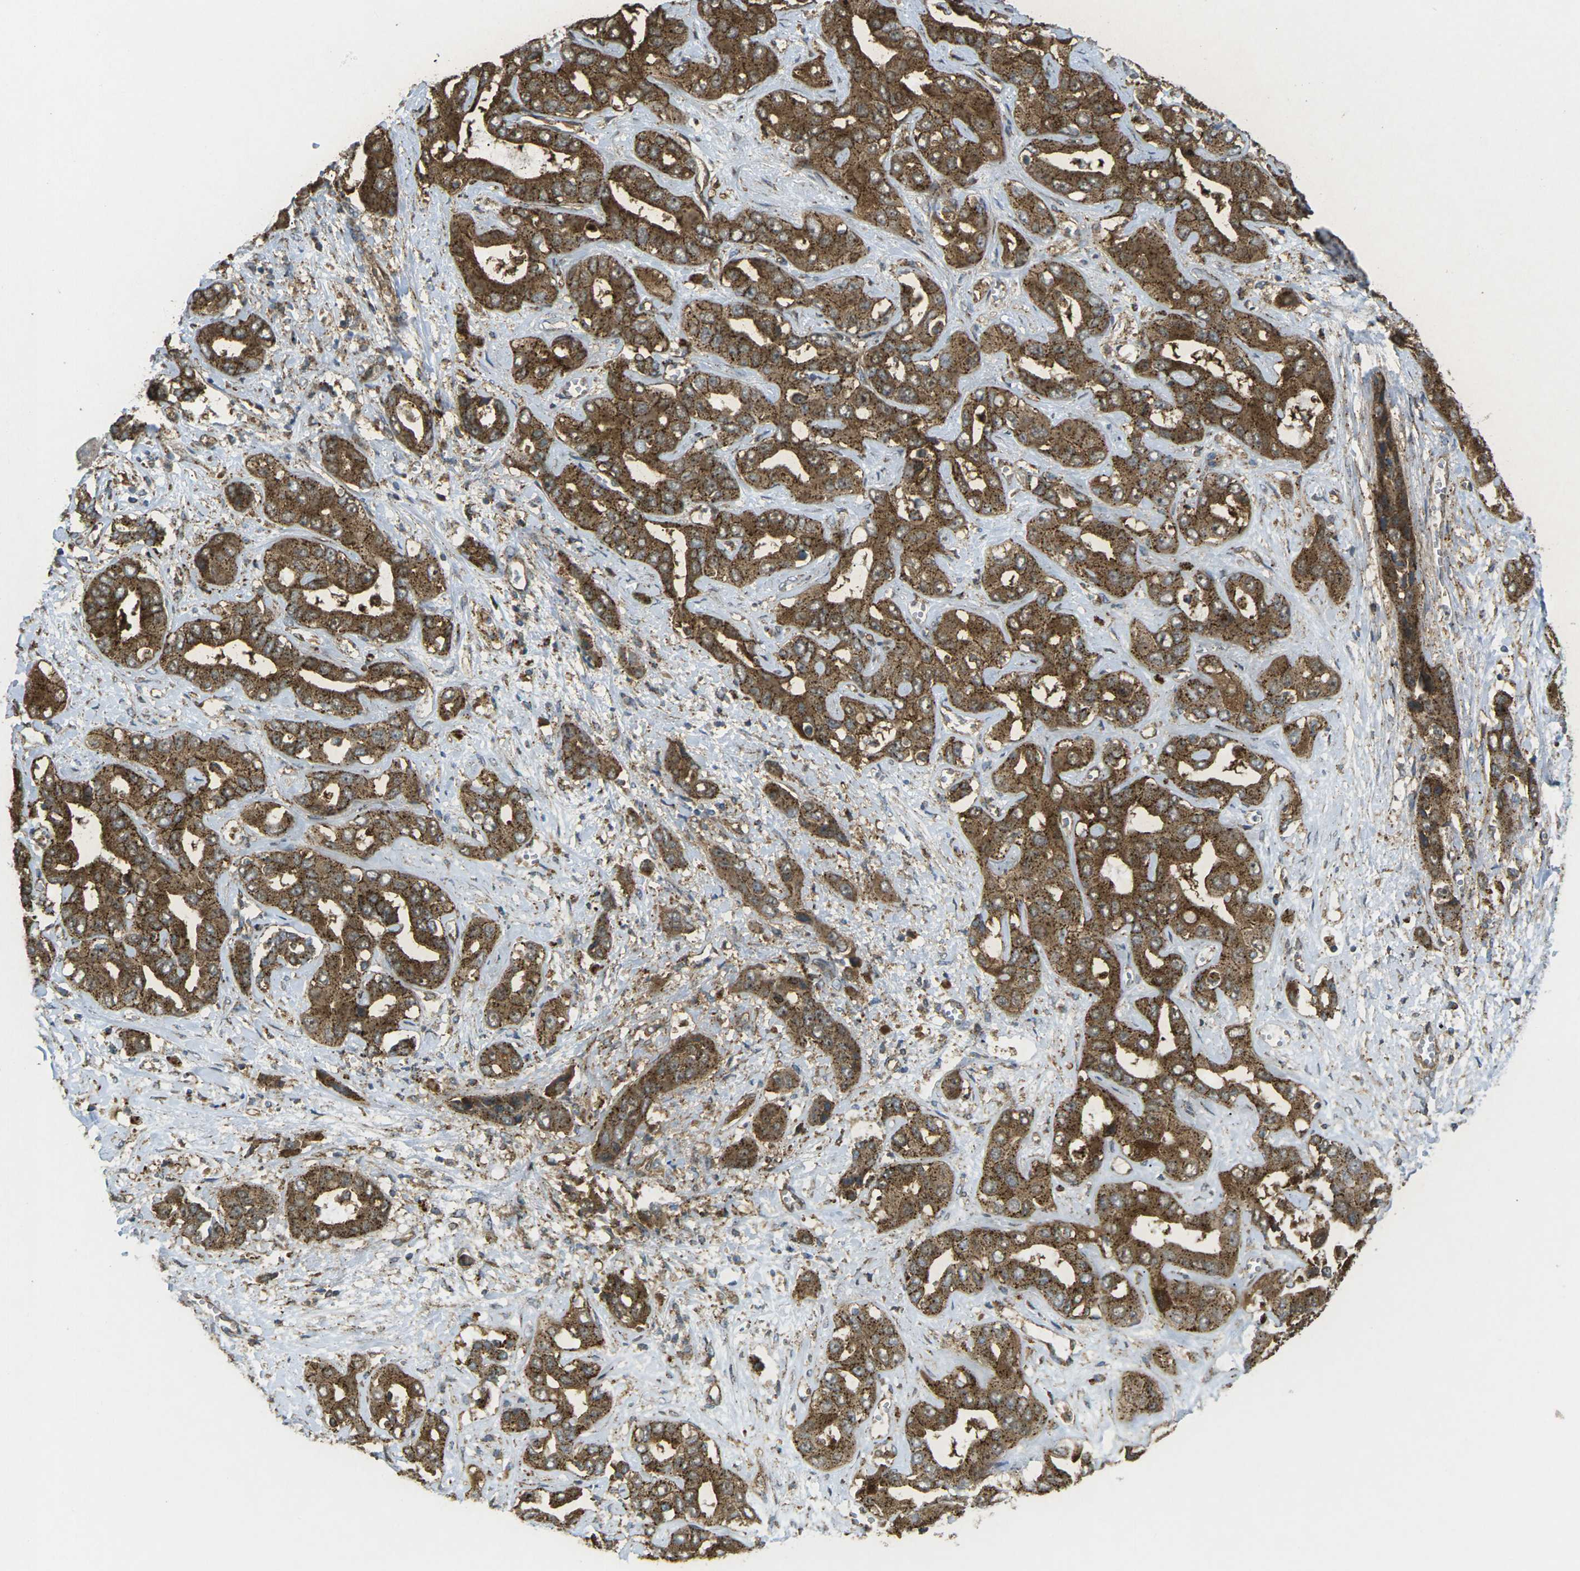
{"staining": {"intensity": "strong", "quantity": ">75%", "location": "cytoplasmic/membranous"}, "tissue": "liver cancer", "cell_type": "Tumor cells", "image_type": "cancer", "snomed": [{"axis": "morphology", "description": "Cholangiocarcinoma"}, {"axis": "topography", "description": "Liver"}], "caption": "Immunohistochemistry (IHC) (DAB) staining of liver cancer exhibits strong cytoplasmic/membranous protein positivity in about >75% of tumor cells. The protein of interest is stained brown, and the nuclei are stained in blue (DAB IHC with brightfield microscopy, high magnification).", "gene": "CHMP3", "patient": {"sex": "female", "age": 52}}